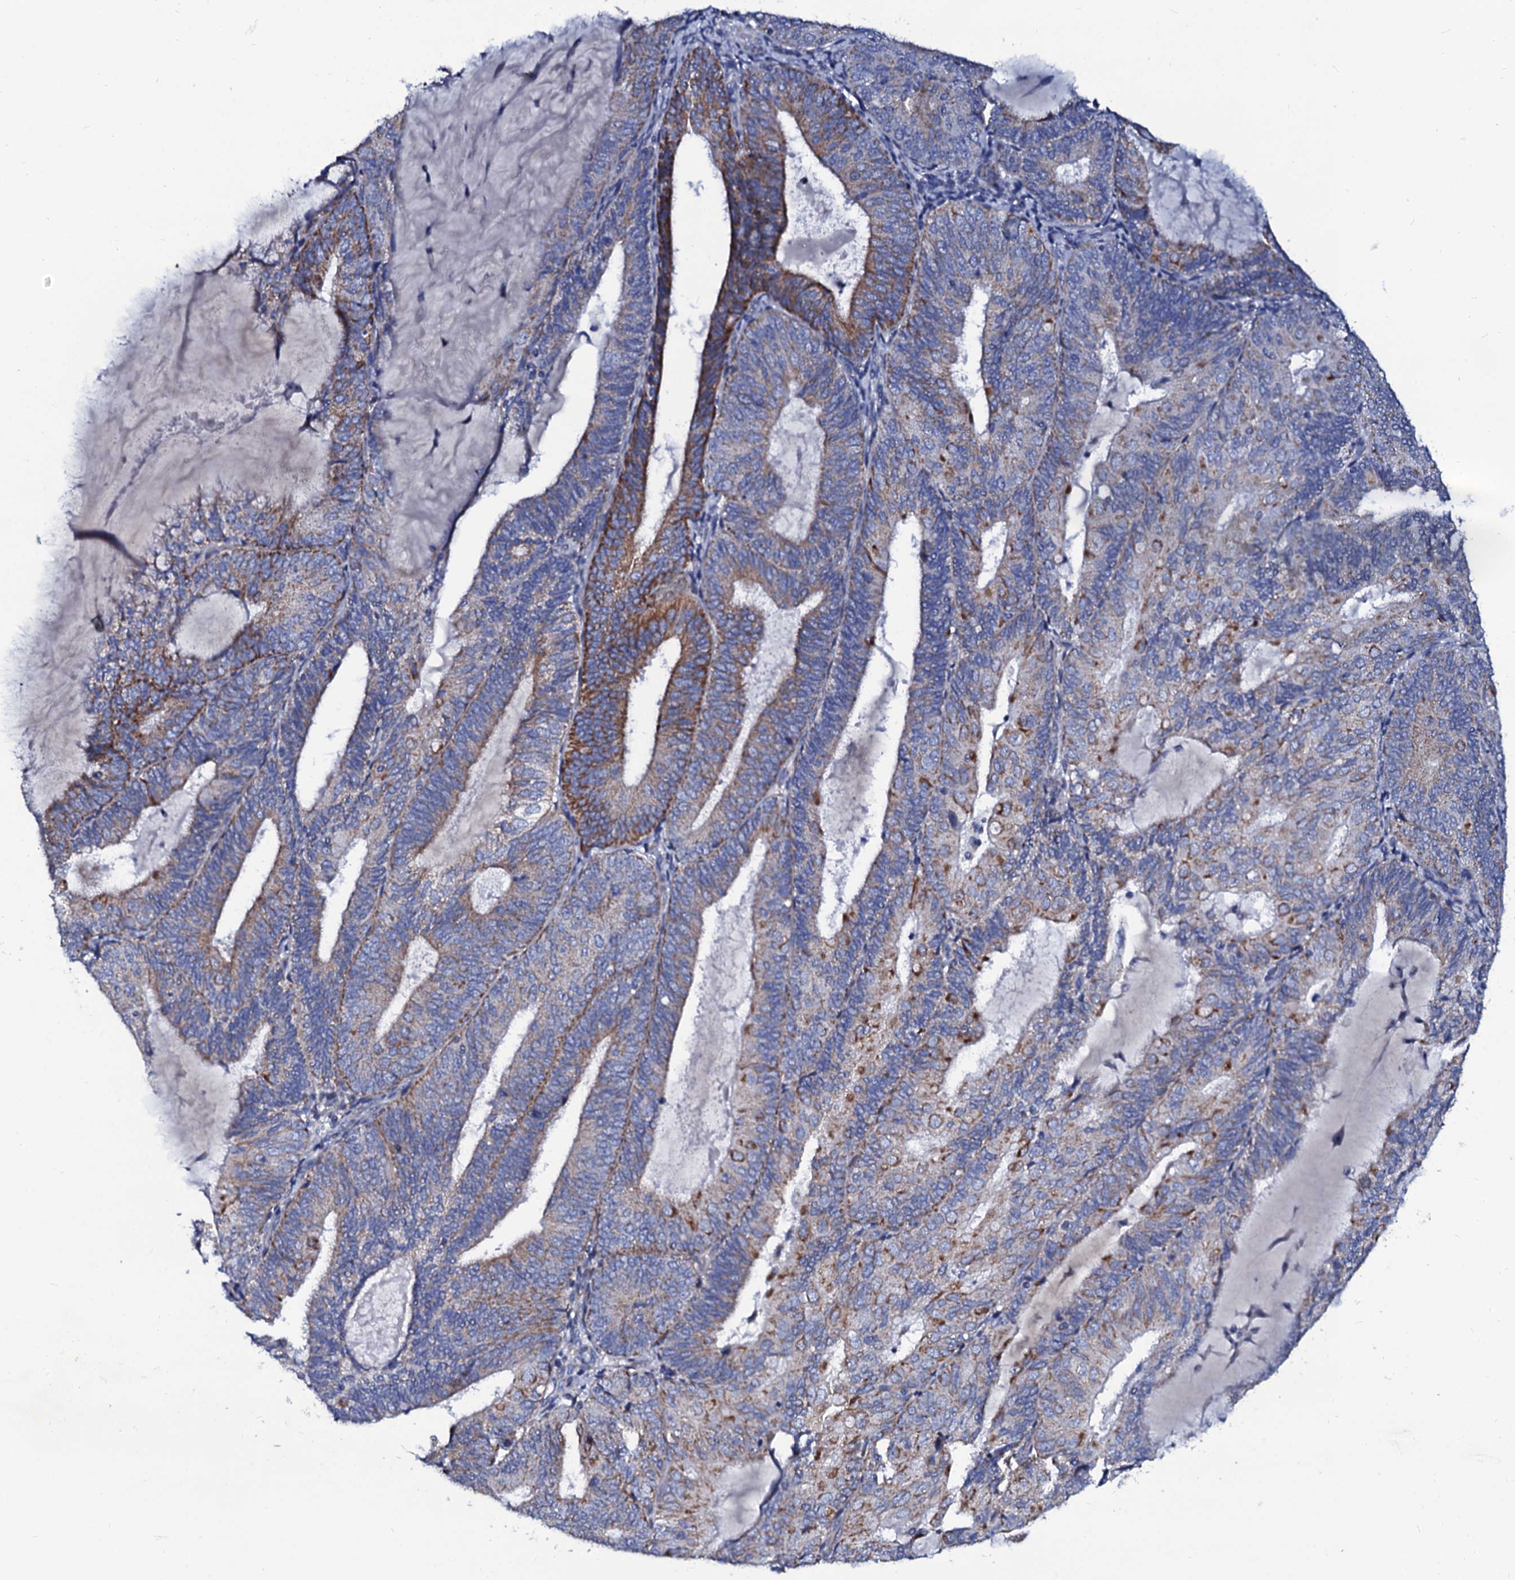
{"staining": {"intensity": "moderate", "quantity": "25%-75%", "location": "cytoplasmic/membranous"}, "tissue": "endometrial cancer", "cell_type": "Tumor cells", "image_type": "cancer", "snomed": [{"axis": "morphology", "description": "Adenocarcinoma, NOS"}, {"axis": "topography", "description": "Endometrium"}], "caption": "Immunohistochemical staining of human endometrial adenocarcinoma exhibits moderate cytoplasmic/membranous protein expression in approximately 25%-75% of tumor cells.", "gene": "SLC37A4", "patient": {"sex": "female", "age": 81}}